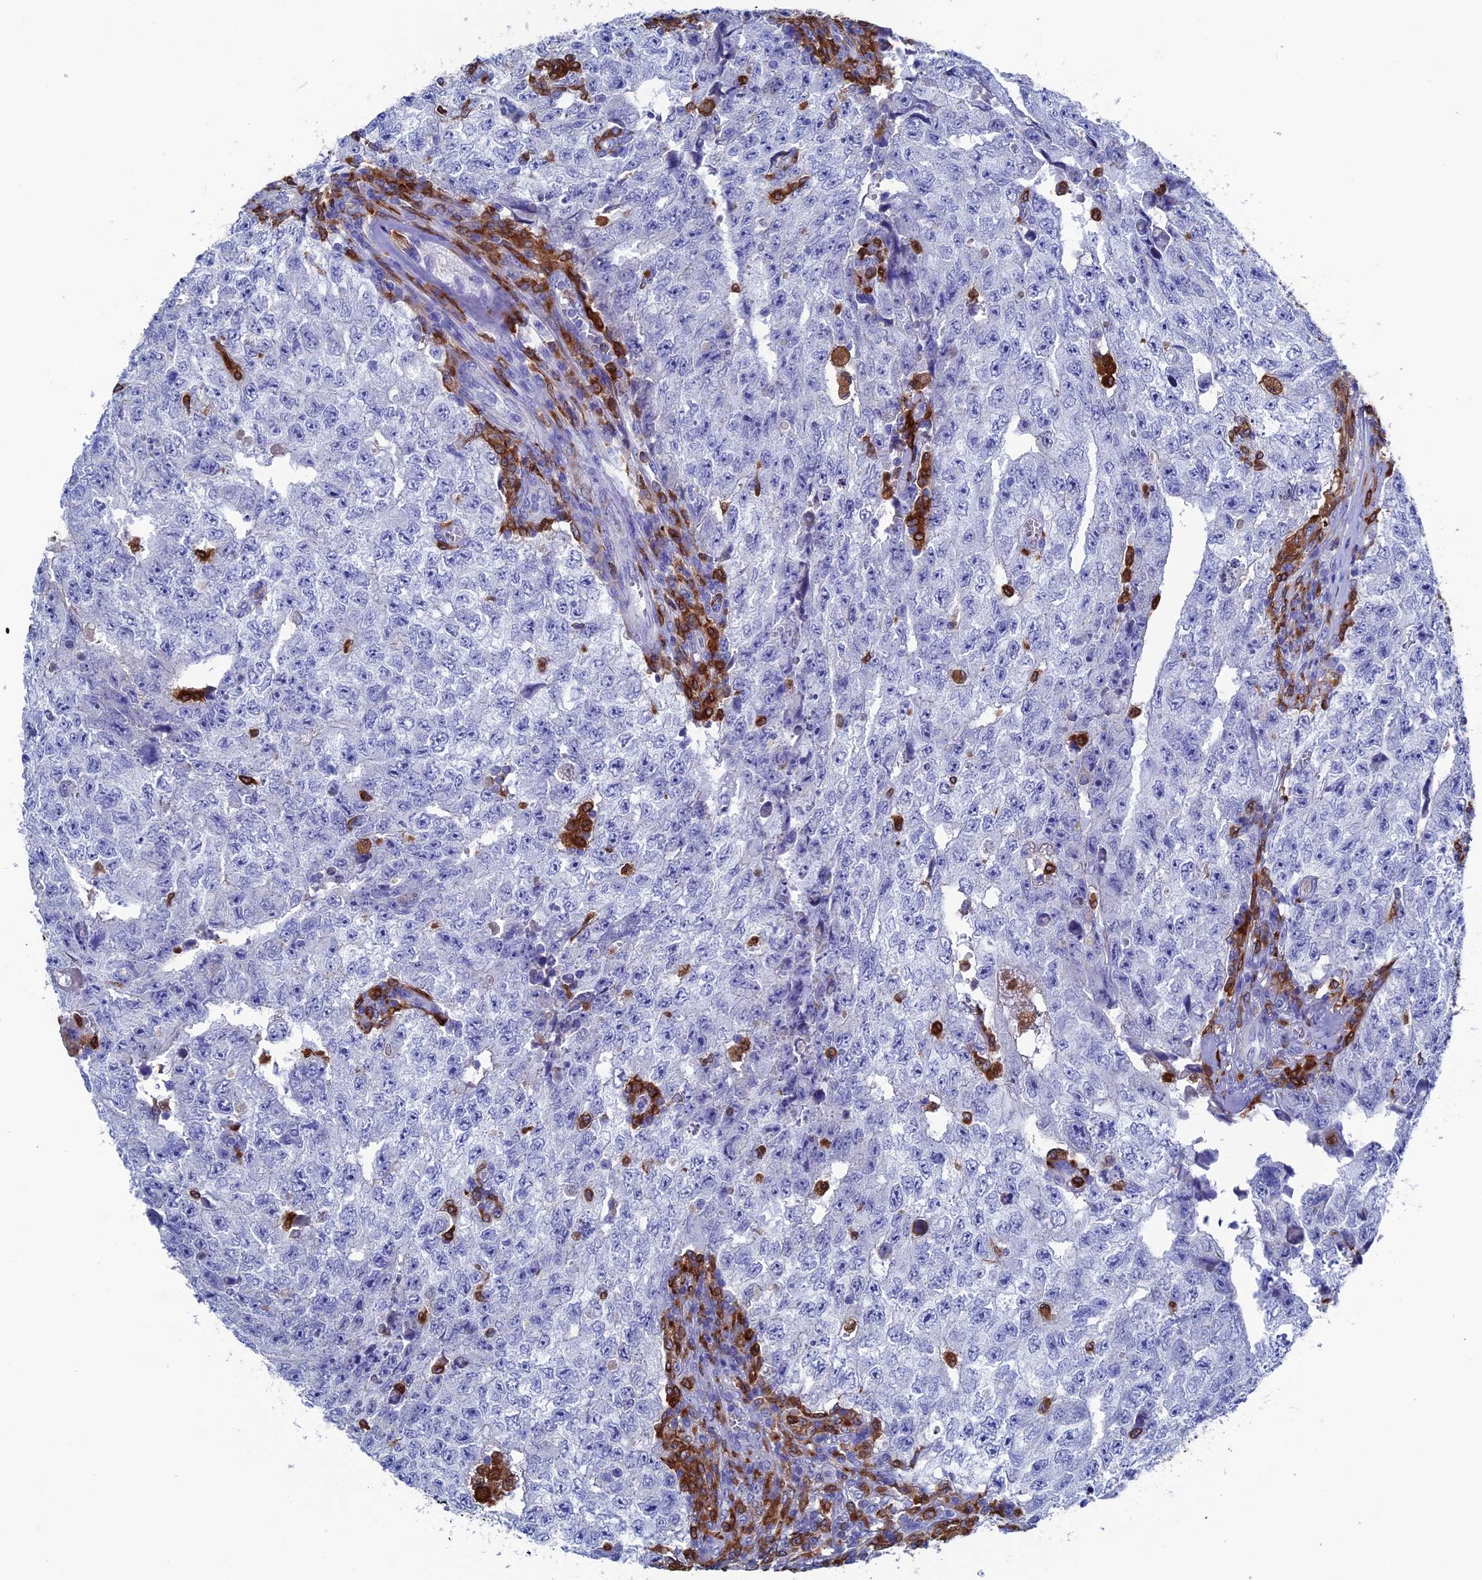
{"staining": {"intensity": "negative", "quantity": "none", "location": "none"}, "tissue": "testis cancer", "cell_type": "Tumor cells", "image_type": "cancer", "snomed": [{"axis": "morphology", "description": "Carcinoma, Embryonal, NOS"}, {"axis": "topography", "description": "Testis"}], "caption": "High power microscopy image of an immunohistochemistry image of testis embryonal carcinoma, revealing no significant expression in tumor cells.", "gene": "TYROBP", "patient": {"sex": "male", "age": 17}}